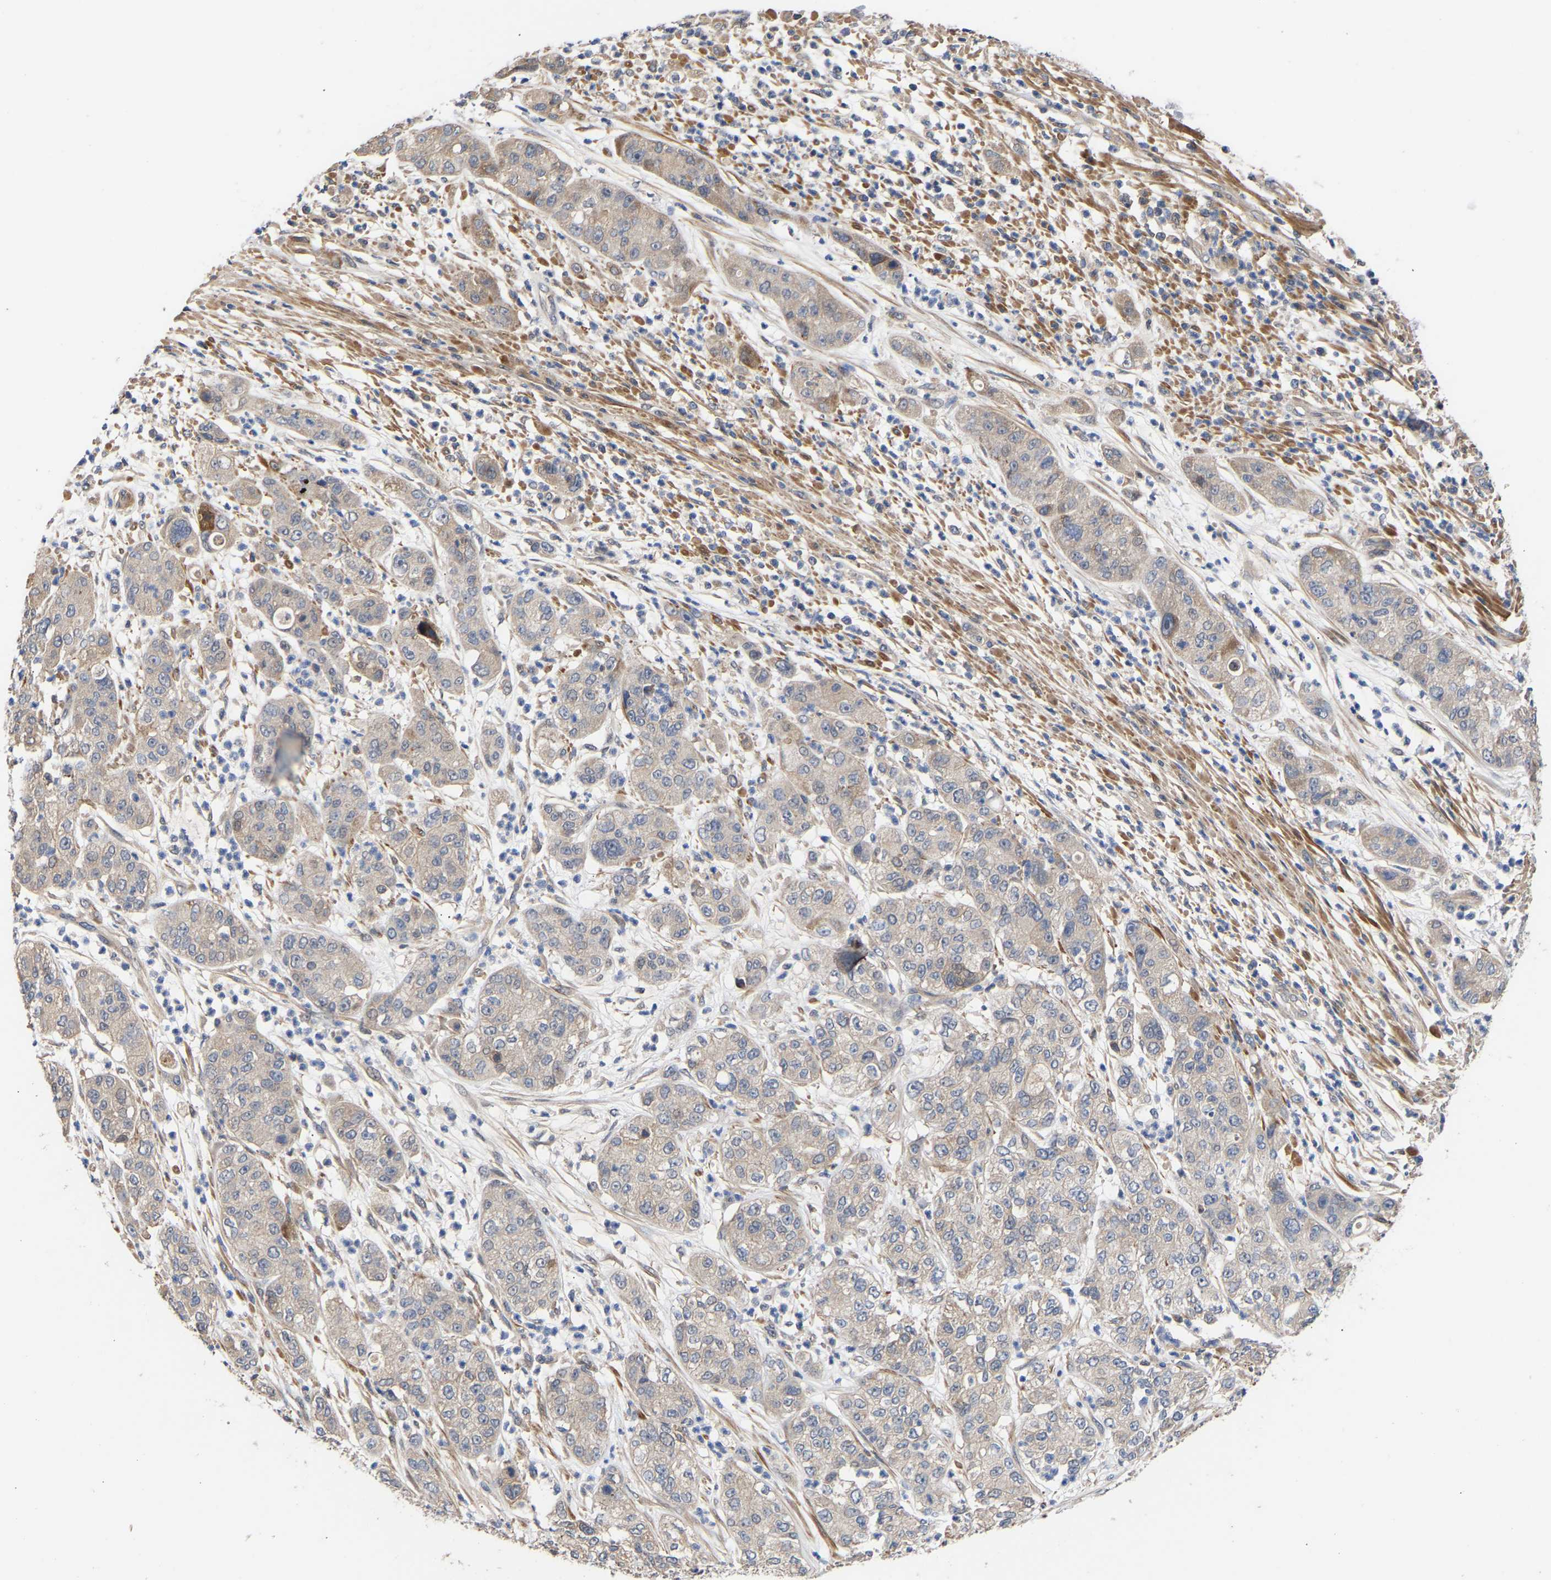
{"staining": {"intensity": "weak", "quantity": "25%-75%", "location": "cytoplasmic/membranous"}, "tissue": "pancreatic cancer", "cell_type": "Tumor cells", "image_type": "cancer", "snomed": [{"axis": "morphology", "description": "Adenocarcinoma, NOS"}, {"axis": "topography", "description": "Pancreas"}], "caption": "Protein staining by immunohistochemistry (IHC) shows weak cytoplasmic/membranous positivity in approximately 25%-75% of tumor cells in pancreatic cancer (adenocarcinoma). The protein is shown in brown color, while the nuclei are stained blue.", "gene": "KASH5", "patient": {"sex": "female", "age": 78}}